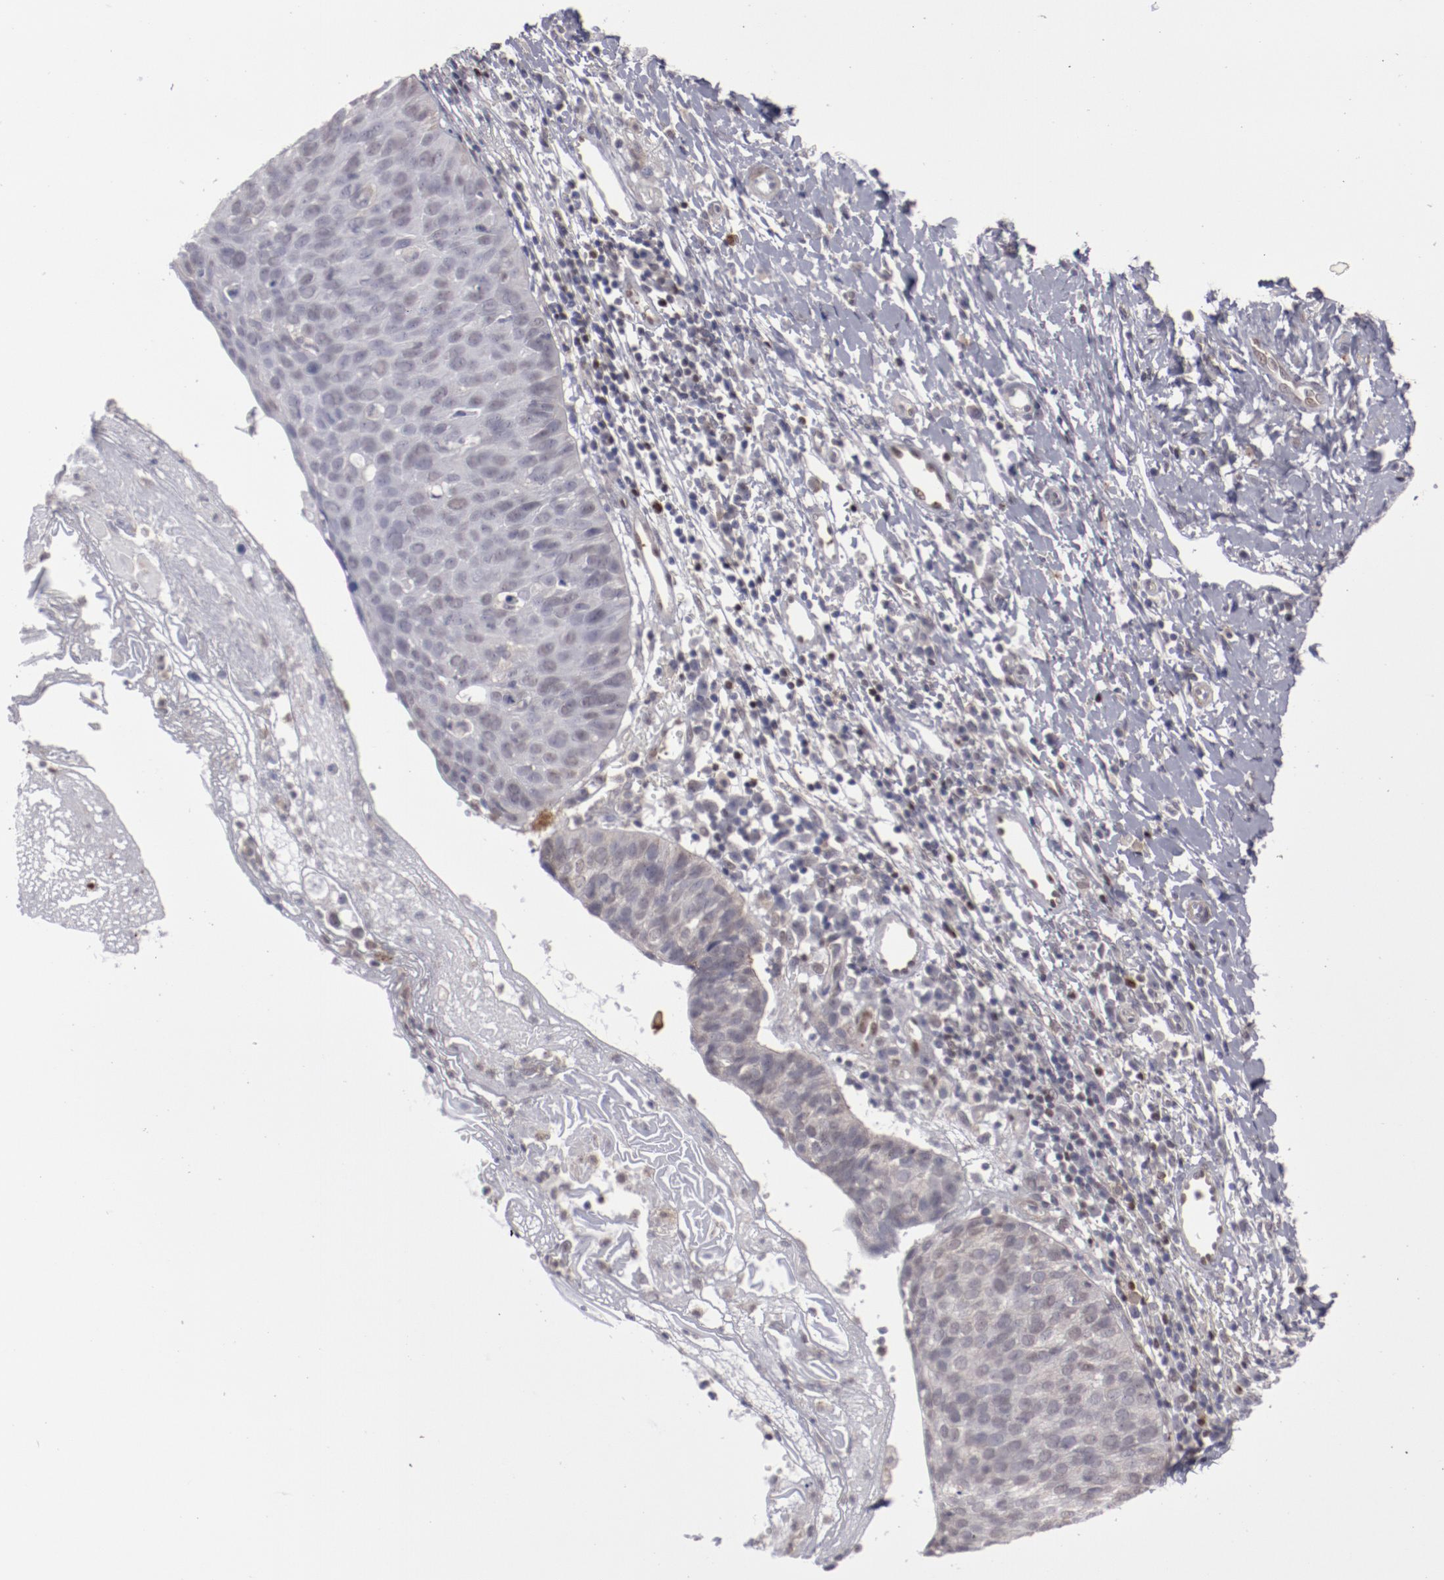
{"staining": {"intensity": "negative", "quantity": "none", "location": "none"}, "tissue": "cervical cancer", "cell_type": "Tumor cells", "image_type": "cancer", "snomed": [{"axis": "morphology", "description": "Normal tissue, NOS"}, {"axis": "morphology", "description": "Squamous cell carcinoma, NOS"}, {"axis": "topography", "description": "Cervix"}], "caption": "High power microscopy photomicrograph of an immunohistochemistry (IHC) photomicrograph of cervical squamous cell carcinoma, revealing no significant staining in tumor cells.", "gene": "LEF1", "patient": {"sex": "female", "age": 39}}